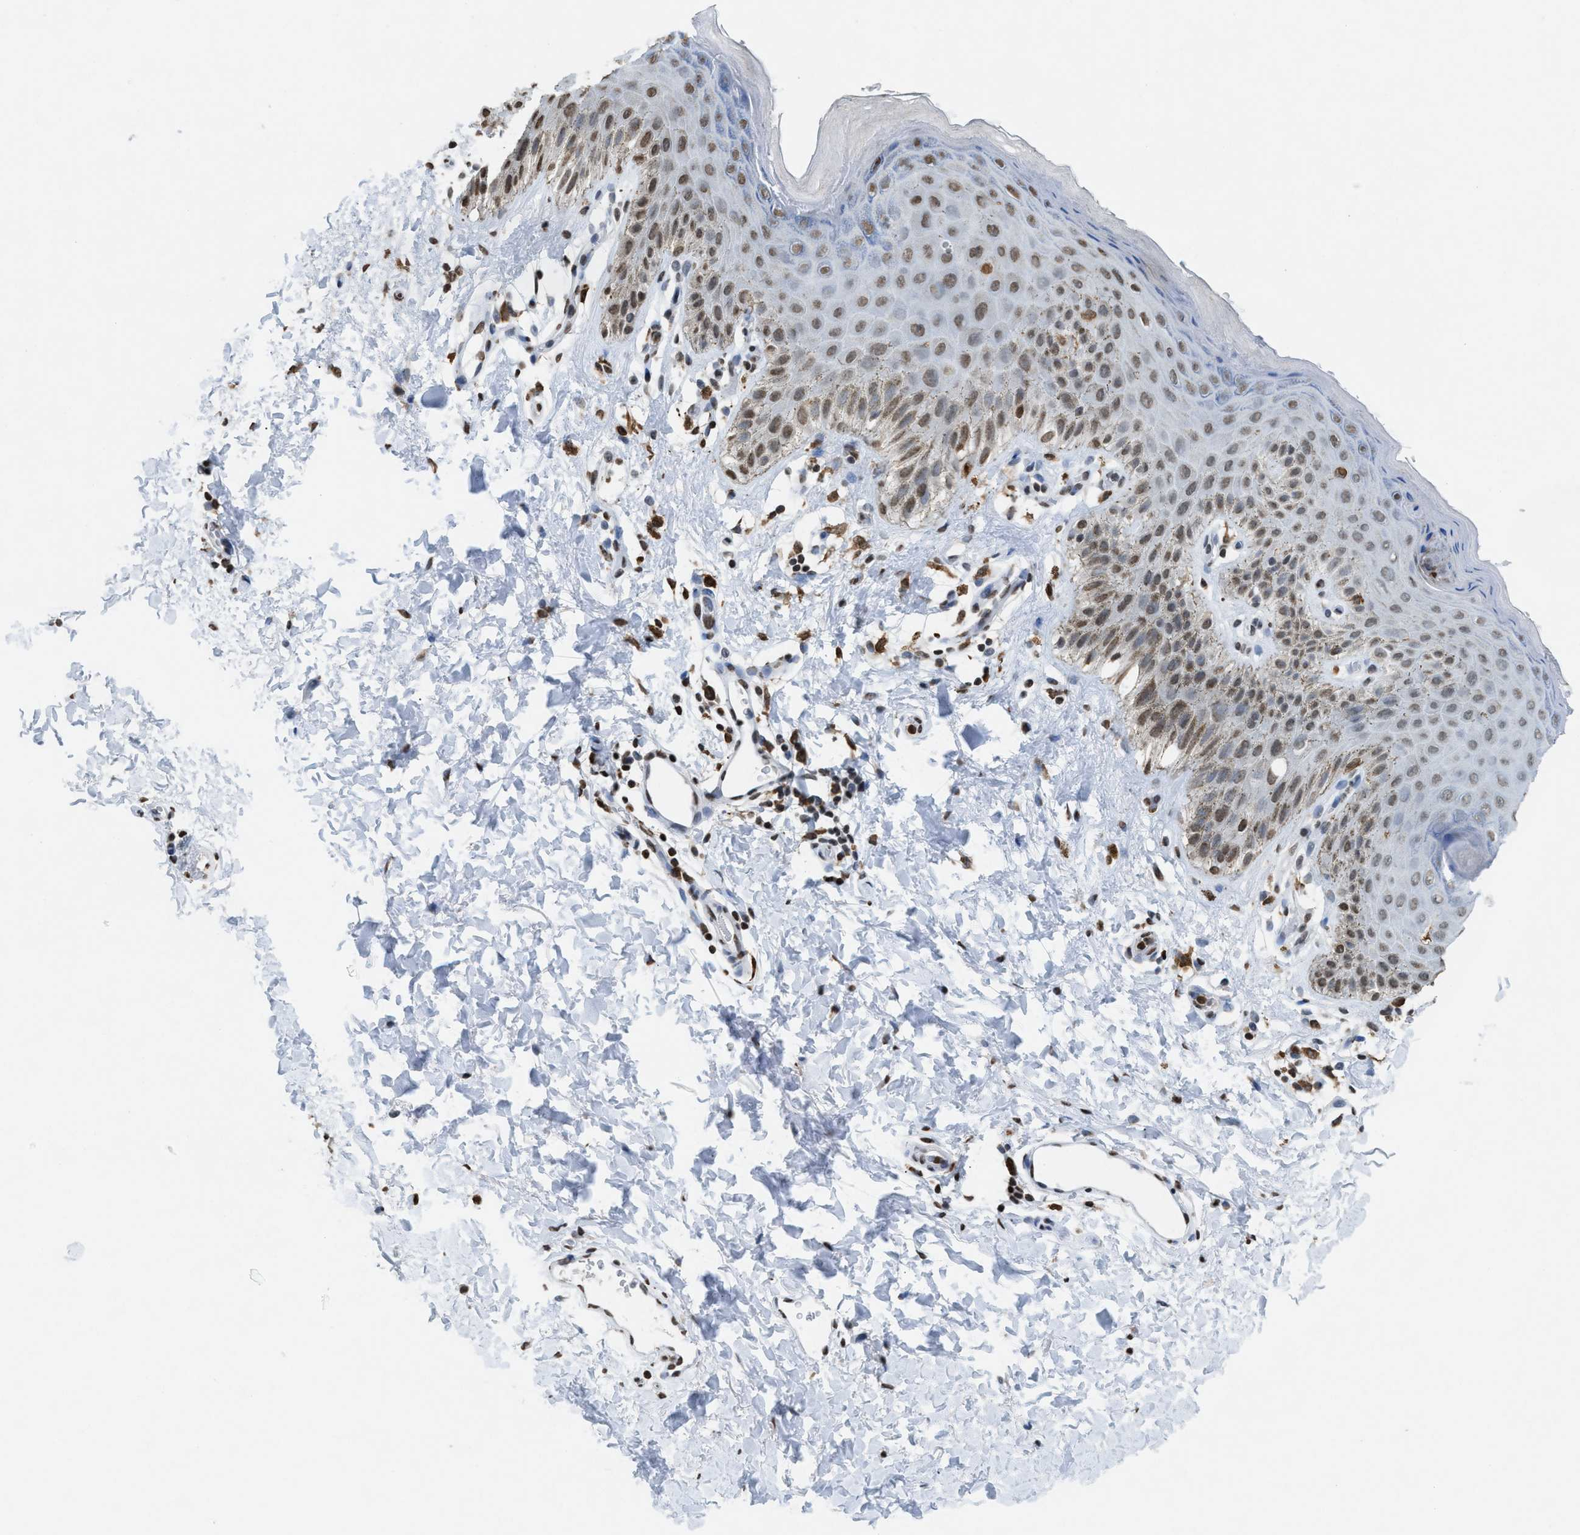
{"staining": {"intensity": "moderate", "quantity": ">75%", "location": "nuclear"}, "tissue": "skin", "cell_type": "Epidermal cells", "image_type": "normal", "snomed": [{"axis": "morphology", "description": "Normal tissue, NOS"}, {"axis": "topography", "description": "Anal"}], "caption": "Approximately >75% of epidermal cells in normal skin display moderate nuclear protein expression as visualized by brown immunohistochemical staining.", "gene": "NUP88", "patient": {"sex": "male", "age": 44}}